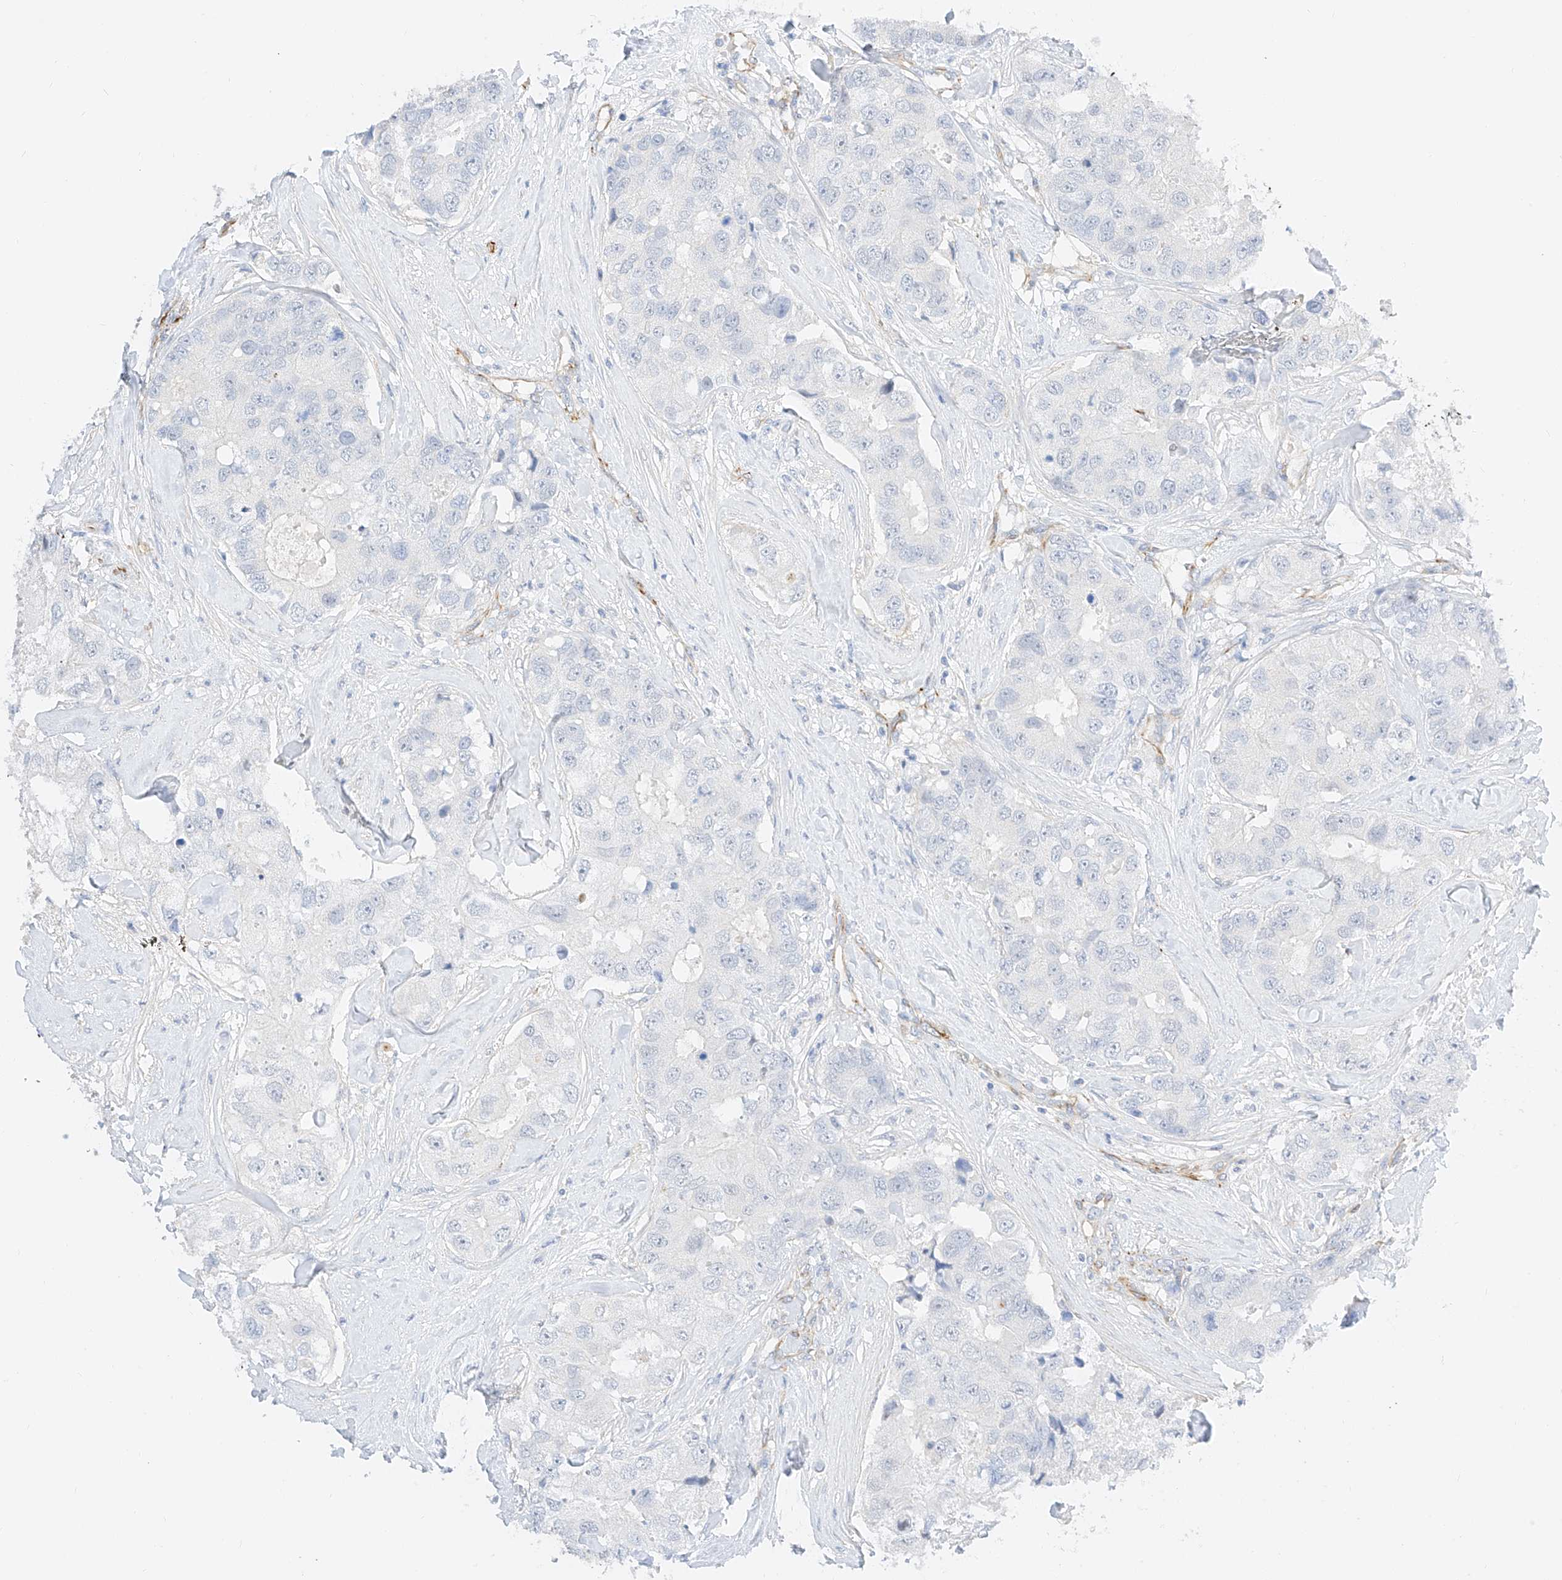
{"staining": {"intensity": "negative", "quantity": "none", "location": "none"}, "tissue": "breast cancer", "cell_type": "Tumor cells", "image_type": "cancer", "snomed": [{"axis": "morphology", "description": "Duct carcinoma"}, {"axis": "topography", "description": "Breast"}], "caption": "This is a photomicrograph of immunohistochemistry staining of infiltrating ductal carcinoma (breast), which shows no expression in tumor cells.", "gene": "CDCP2", "patient": {"sex": "female", "age": 62}}